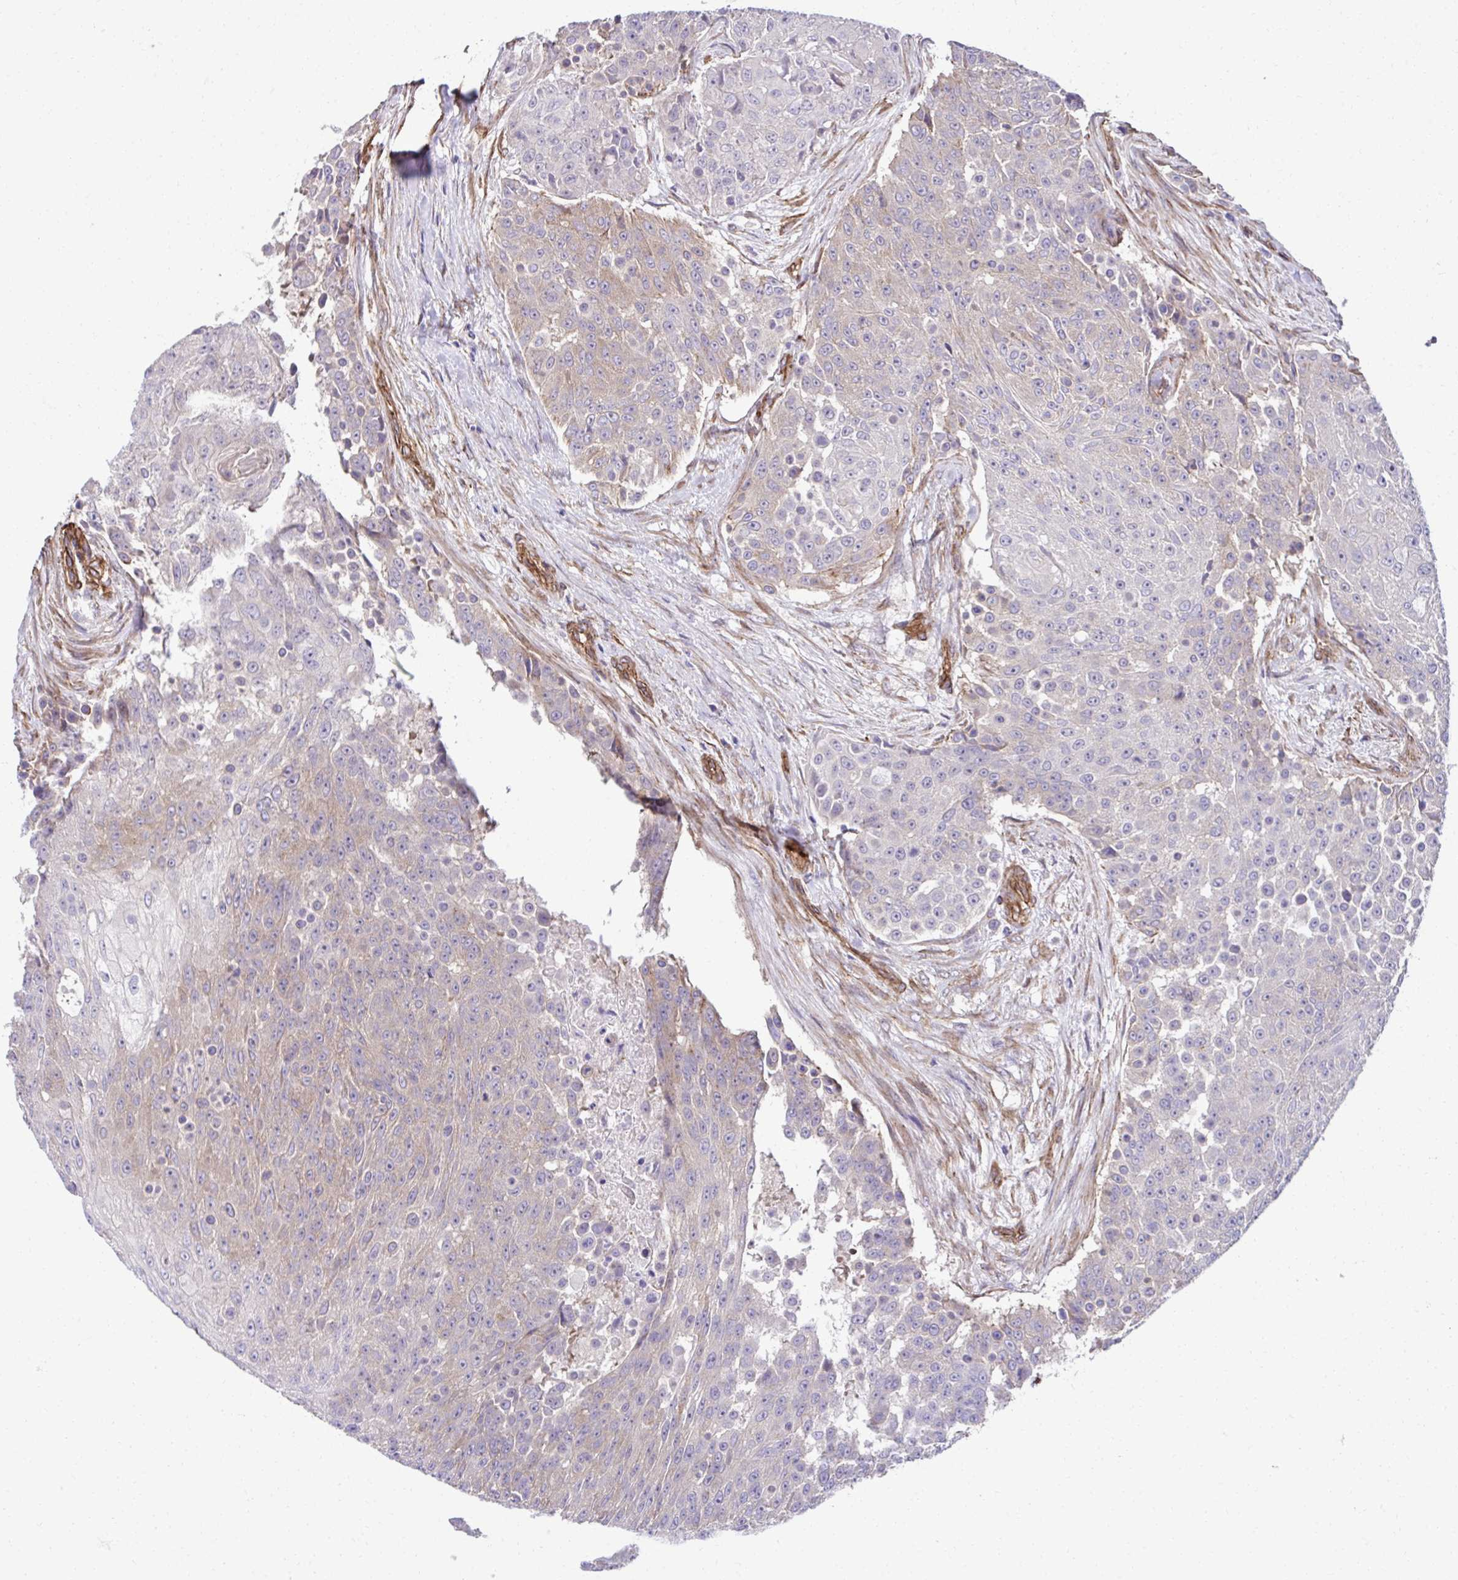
{"staining": {"intensity": "weak", "quantity": "25%-75%", "location": "cytoplasmic/membranous"}, "tissue": "urothelial cancer", "cell_type": "Tumor cells", "image_type": "cancer", "snomed": [{"axis": "morphology", "description": "Urothelial carcinoma, High grade"}, {"axis": "topography", "description": "Urinary bladder"}], "caption": "Tumor cells exhibit low levels of weak cytoplasmic/membranous positivity in approximately 25%-75% of cells in human urothelial cancer.", "gene": "TRIM52", "patient": {"sex": "female", "age": 63}}